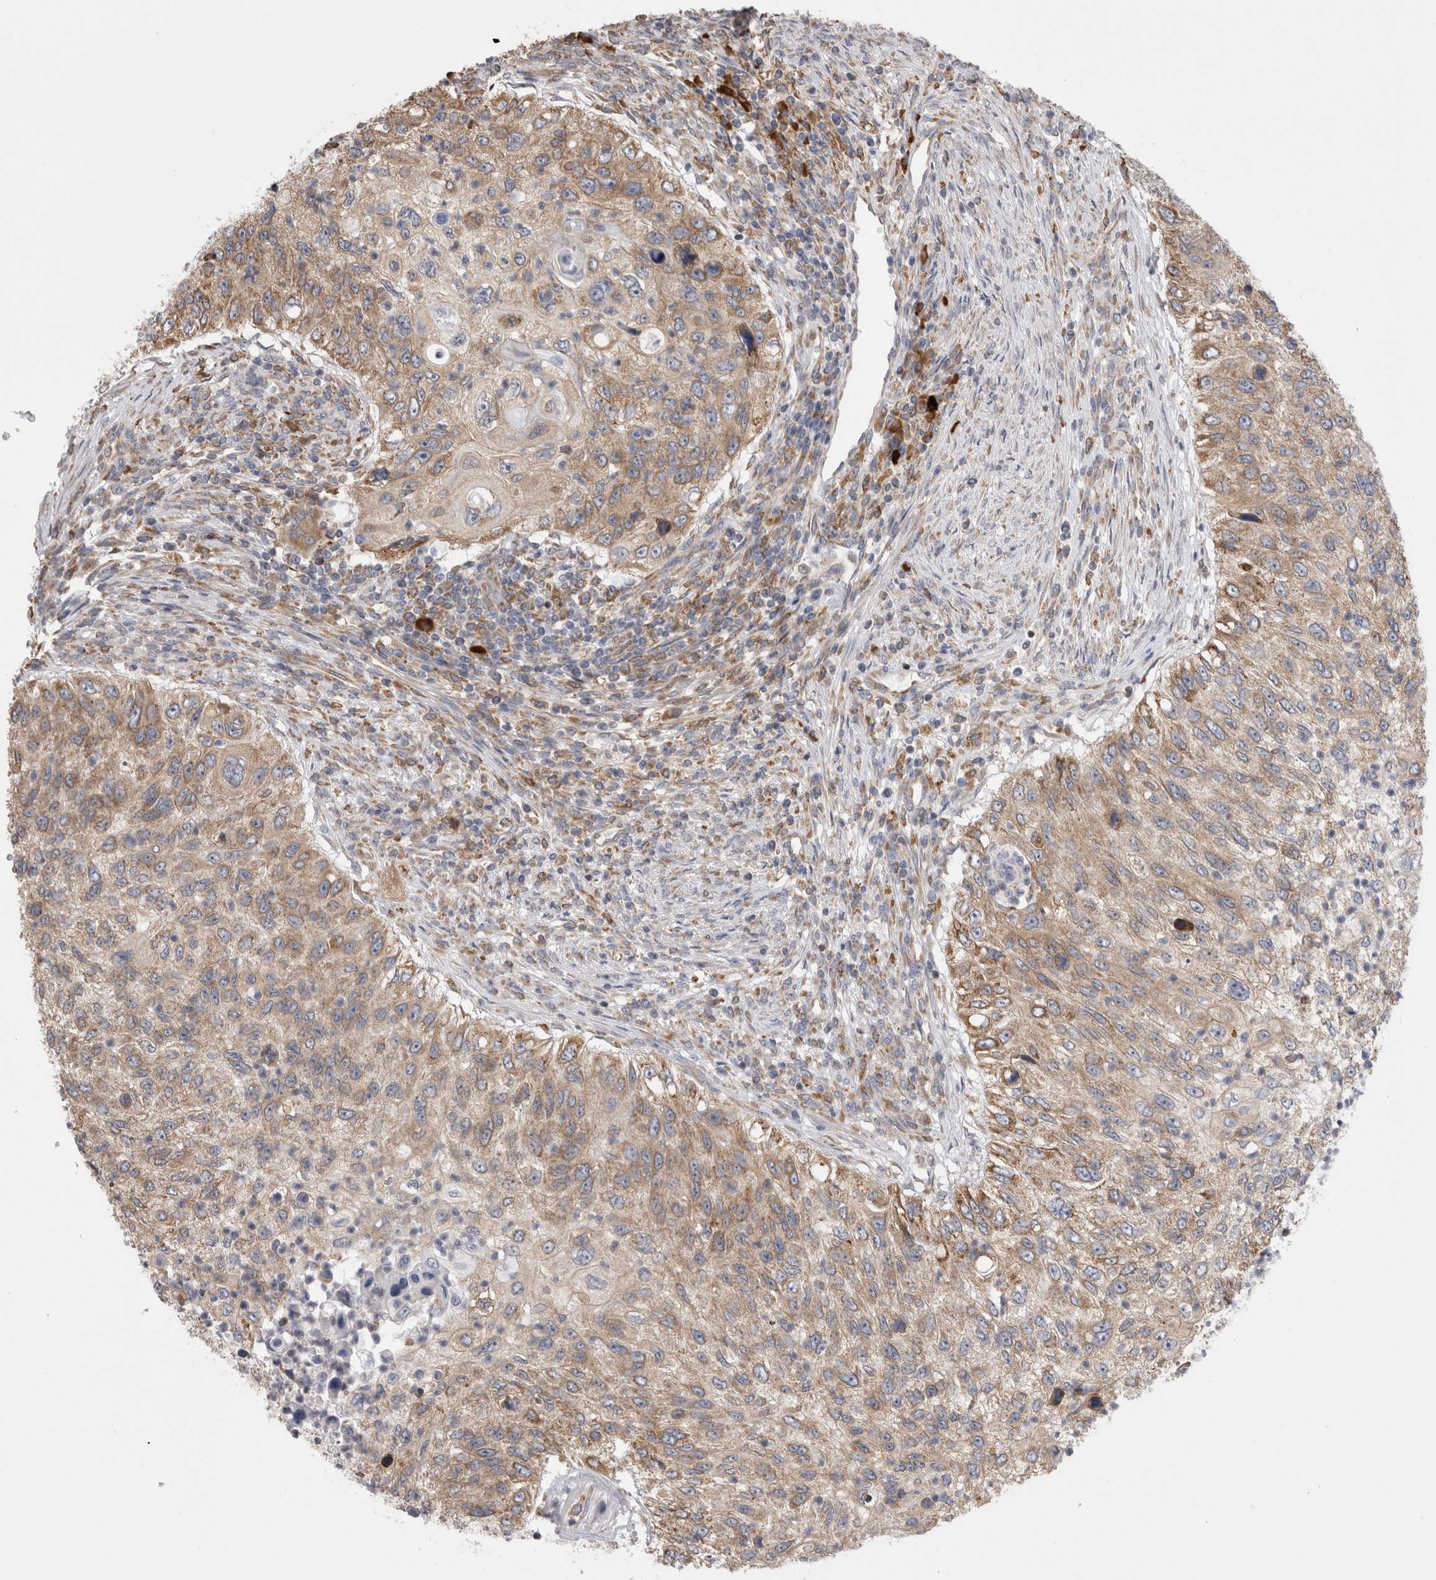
{"staining": {"intensity": "moderate", "quantity": ">75%", "location": "cytoplasmic/membranous"}, "tissue": "urothelial cancer", "cell_type": "Tumor cells", "image_type": "cancer", "snomed": [{"axis": "morphology", "description": "Urothelial carcinoma, High grade"}, {"axis": "topography", "description": "Urinary bladder"}], "caption": "Brown immunohistochemical staining in high-grade urothelial carcinoma displays moderate cytoplasmic/membranous expression in approximately >75% of tumor cells.", "gene": "ZNF341", "patient": {"sex": "female", "age": 60}}